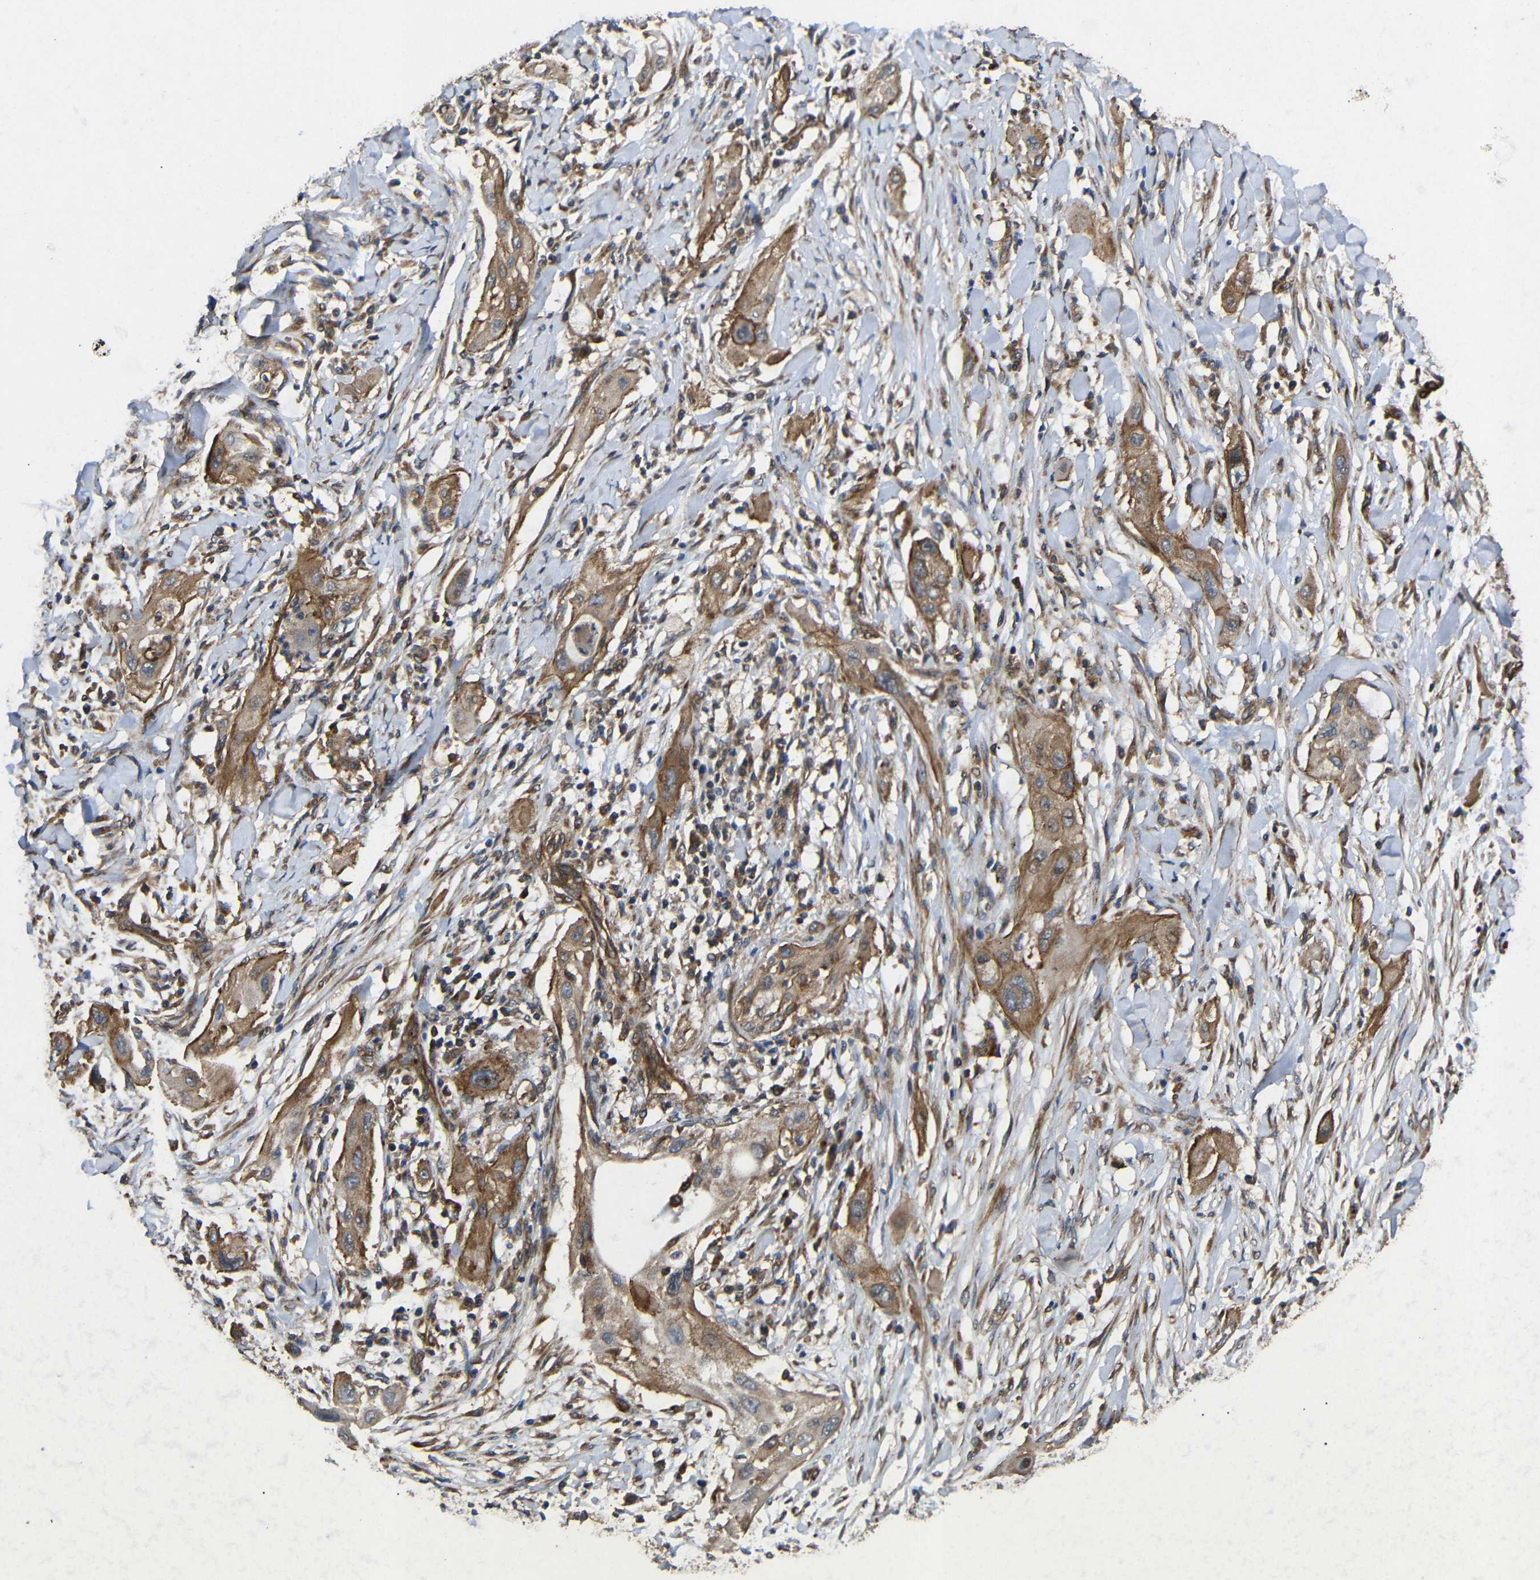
{"staining": {"intensity": "moderate", "quantity": ">75%", "location": "cytoplasmic/membranous"}, "tissue": "lung cancer", "cell_type": "Tumor cells", "image_type": "cancer", "snomed": [{"axis": "morphology", "description": "Squamous cell carcinoma, NOS"}, {"axis": "topography", "description": "Lung"}], "caption": "Immunohistochemical staining of lung squamous cell carcinoma reveals moderate cytoplasmic/membranous protein staining in approximately >75% of tumor cells.", "gene": "EIF2S1", "patient": {"sex": "female", "age": 47}}